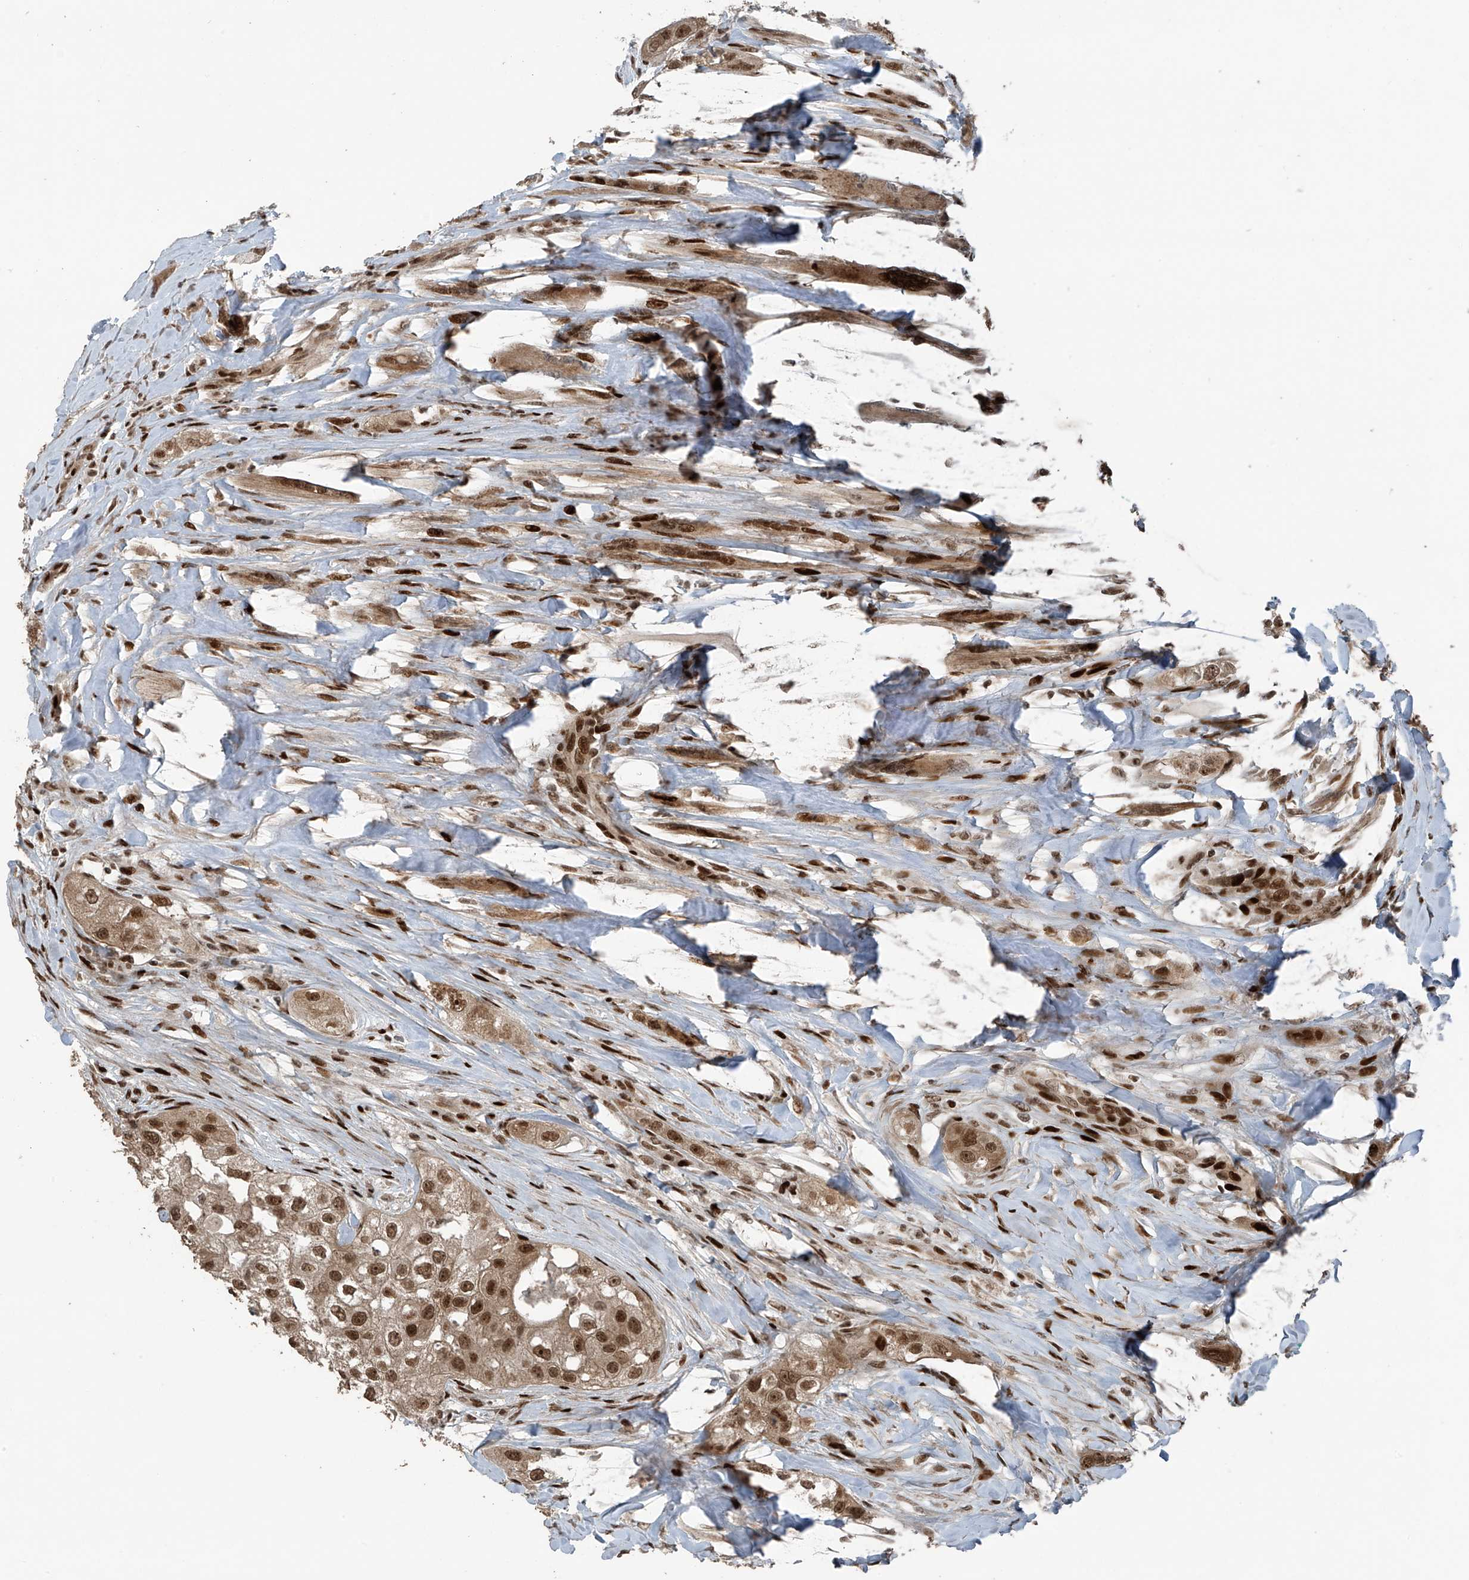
{"staining": {"intensity": "moderate", "quantity": ">75%", "location": "cytoplasmic/membranous,nuclear"}, "tissue": "head and neck cancer", "cell_type": "Tumor cells", "image_type": "cancer", "snomed": [{"axis": "morphology", "description": "Normal tissue, NOS"}, {"axis": "morphology", "description": "Squamous cell carcinoma, NOS"}, {"axis": "topography", "description": "Skeletal muscle"}, {"axis": "topography", "description": "Head-Neck"}], "caption": "Immunohistochemistry (IHC) of human squamous cell carcinoma (head and neck) displays medium levels of moderate cytoplasmic/membranous and nuclear positivity in about >75% of tumor cells.", "gene": "PCNP", "patient": {"sex": "male", "age": 51}}